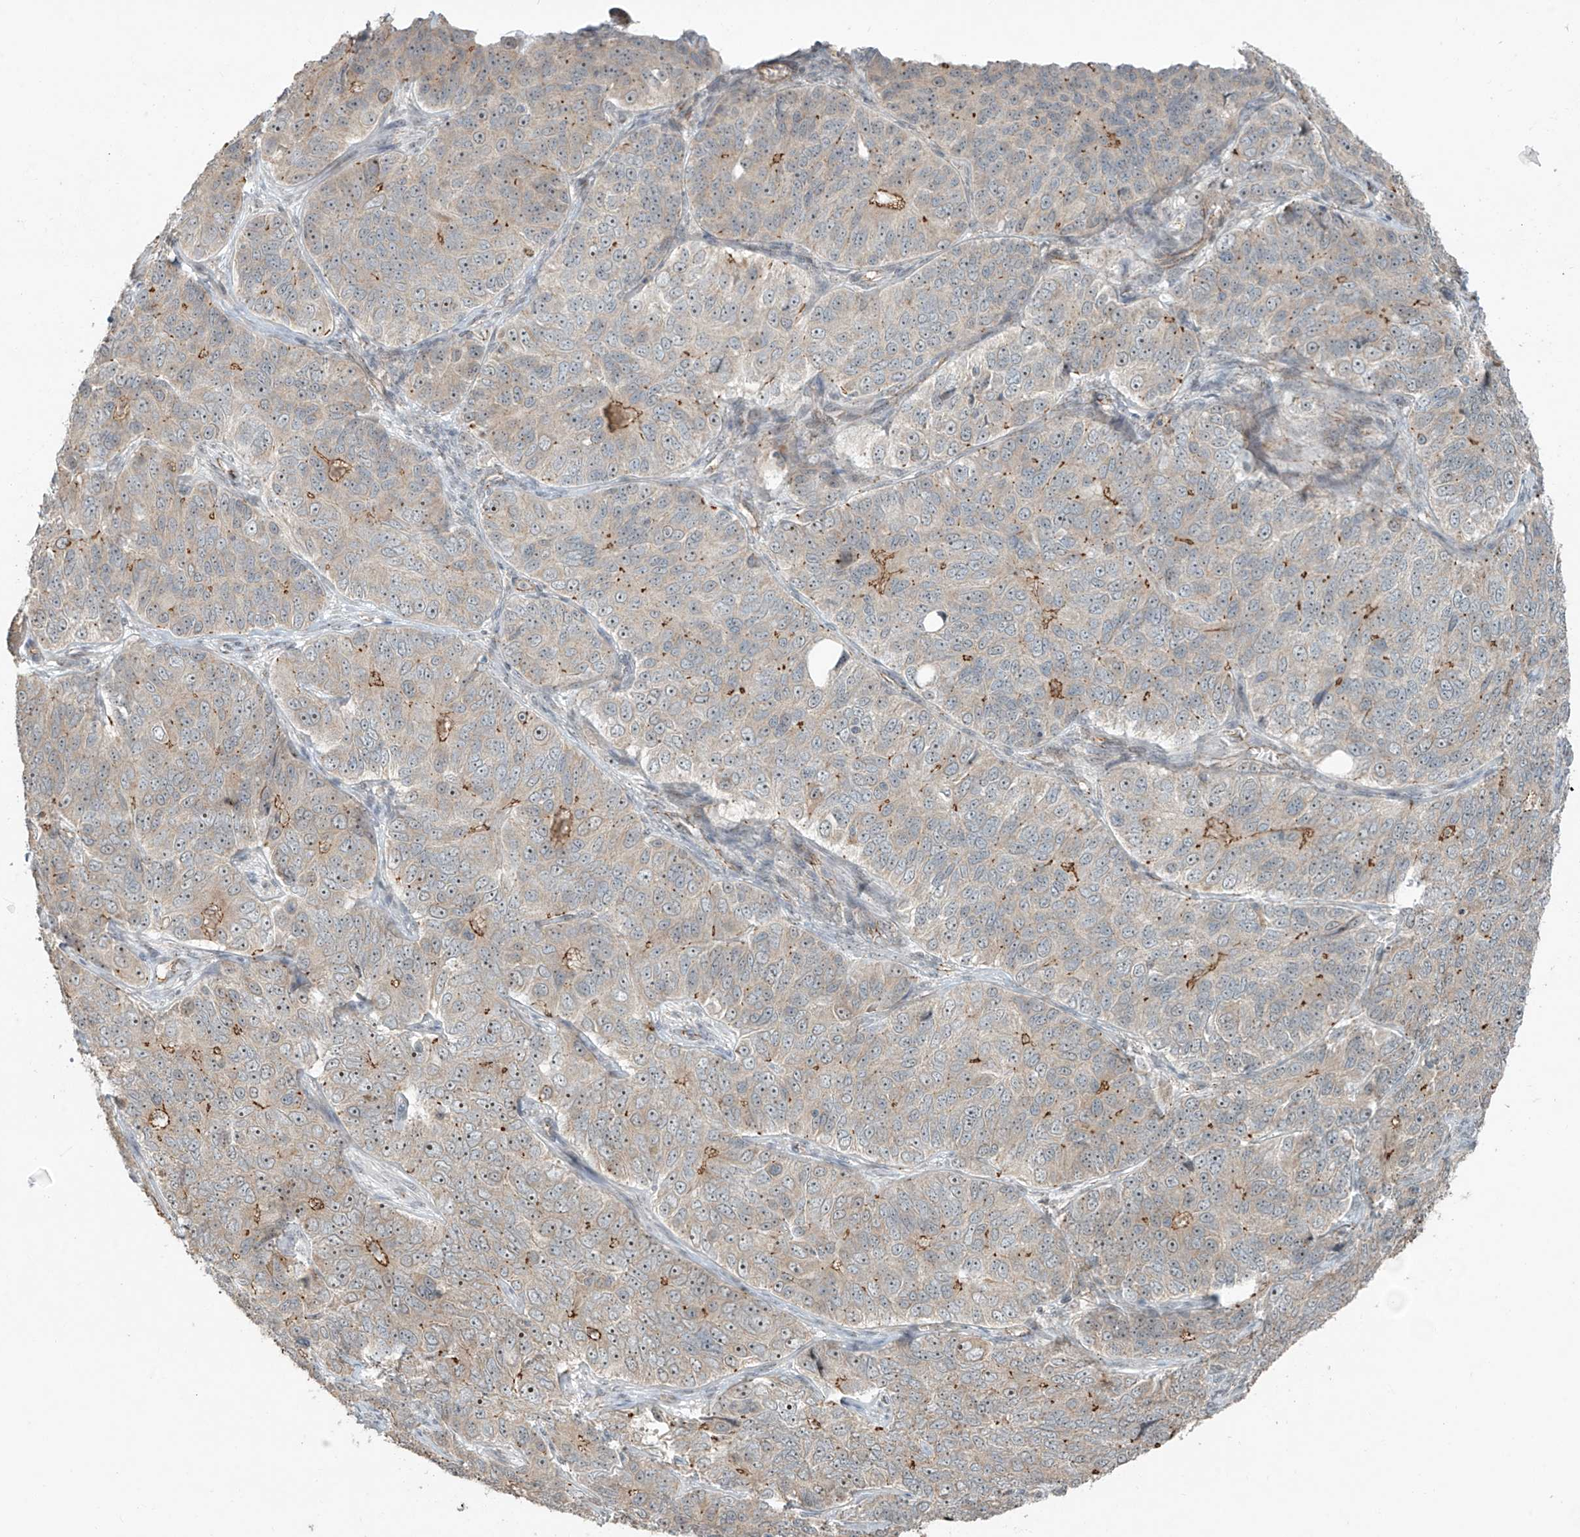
{"staining": {"intensity": "moderate", "quantity": "<25%", "location": "cytoplasmic/membranous"}, "tissue": "ovarian cancer", "cell_type": "Tumor cells", "image_type": "cancer", "snomed": [{"axis": "morphology", "description": "Carcinoma, endometroid"}, {"axis": "topography", "description": "Ovary"}], "caption": "Tumor cells demonstrate low levels of moderate cytoplasmic/membranous staining in about <25% of cells in ovarian endometroid carcinoma.", "gene": "ZNF16", "patient": {"sex": "female", "age": 51}}